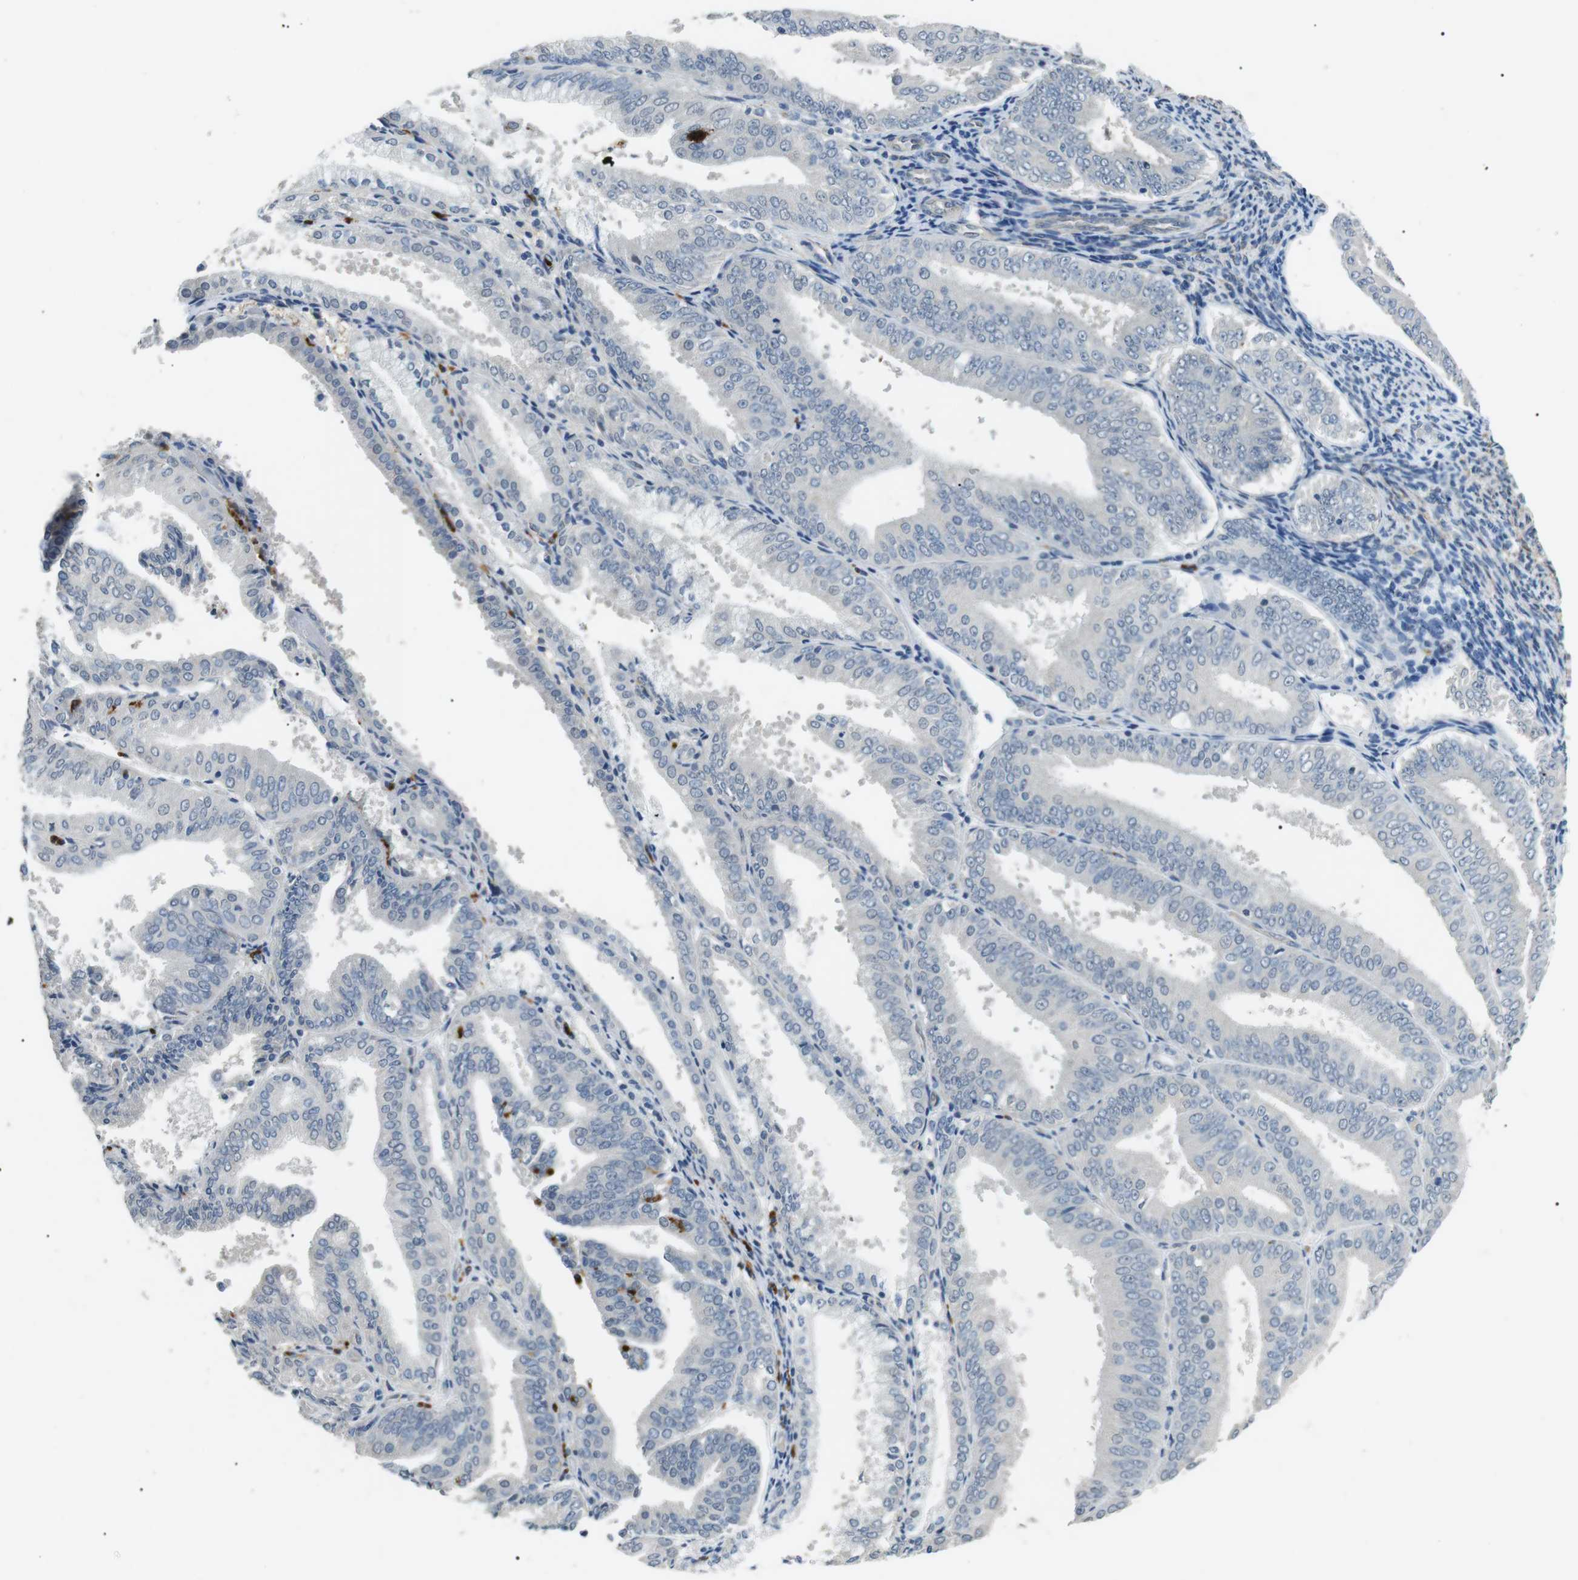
{"staining": {"intensity": "negative", "quantity": "none", "location": "none"}, "tissue": "endometrial cancer", "cell_type": "Tumor cells", "image_type": "cancer", "snomed": [{"axis": "morphology", "description": "Adenocarcinoma, NOS"}, {"axis": "topography", "description": "Endometrium"}], "caption": "Tumor cells are negative for brown protein staining in endometrial adenocarcinoma.", "gene": "GZMM", "patient": {"sex": "female", "age": 63}}